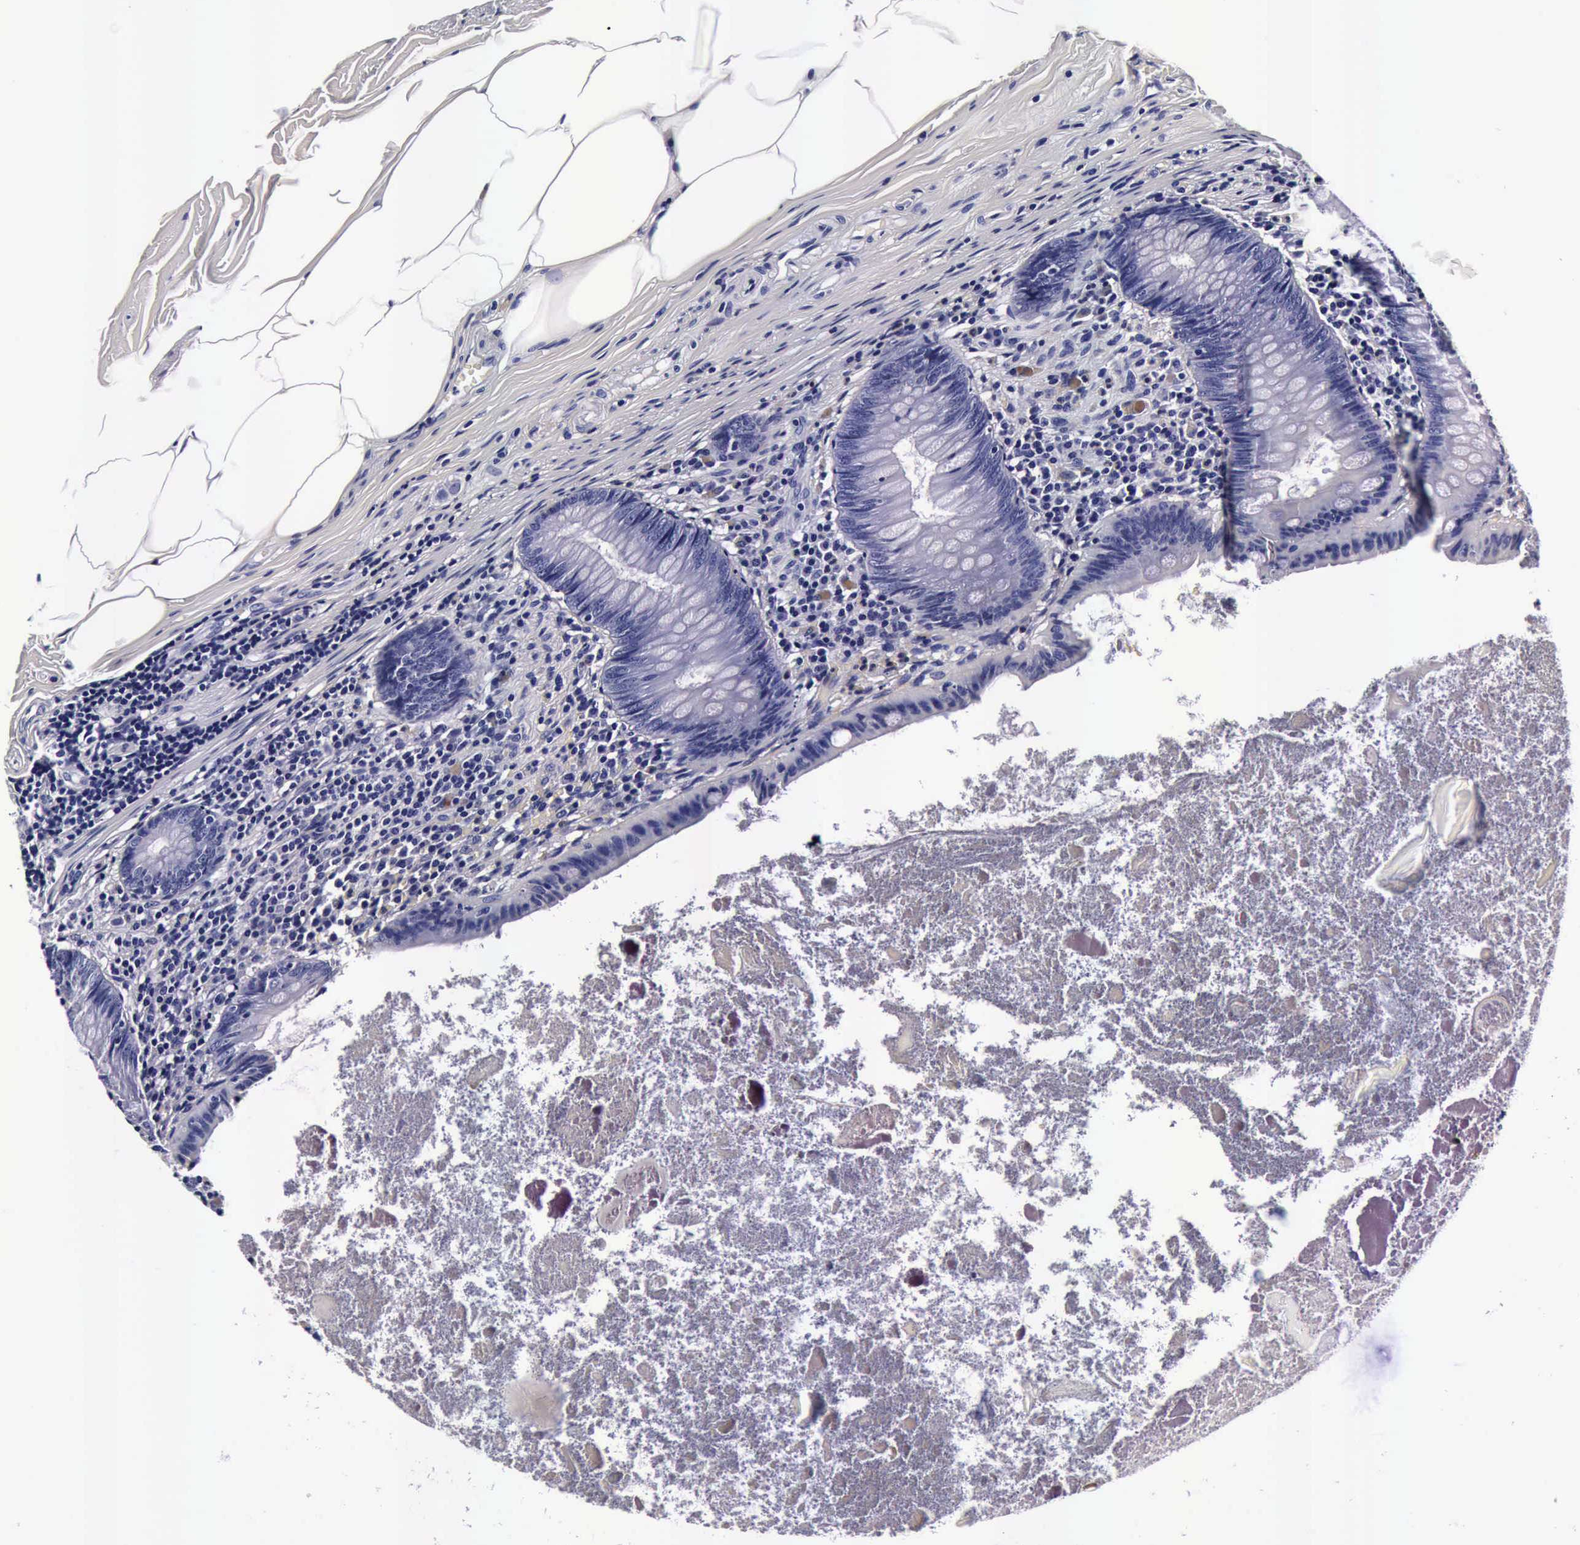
{"staining": {"intensity": "negative", "quantity": "none", "location": "none"}, "tissue": "appendix", "cell_type": "Glandular cells", "image_type": "normal", "snomed": [{"axis": "morphology", "description": "Normal tissue, NOS"}, {"axis": "topography", "description": "Appendix"}], "caption": "An immunohistochemistry (IHC) photomicrograph of benign appendix is shown. There is no staining in glandular cells of appendix. (Stains: DAB (3,3'-diaminobenzidine) immunohistochemistry with hematoxylin counter stain, Microscopy: brightfield microscopy at high magnification).", "gene": "IAPP", "patient": {"sex": "female", "age": 82}}